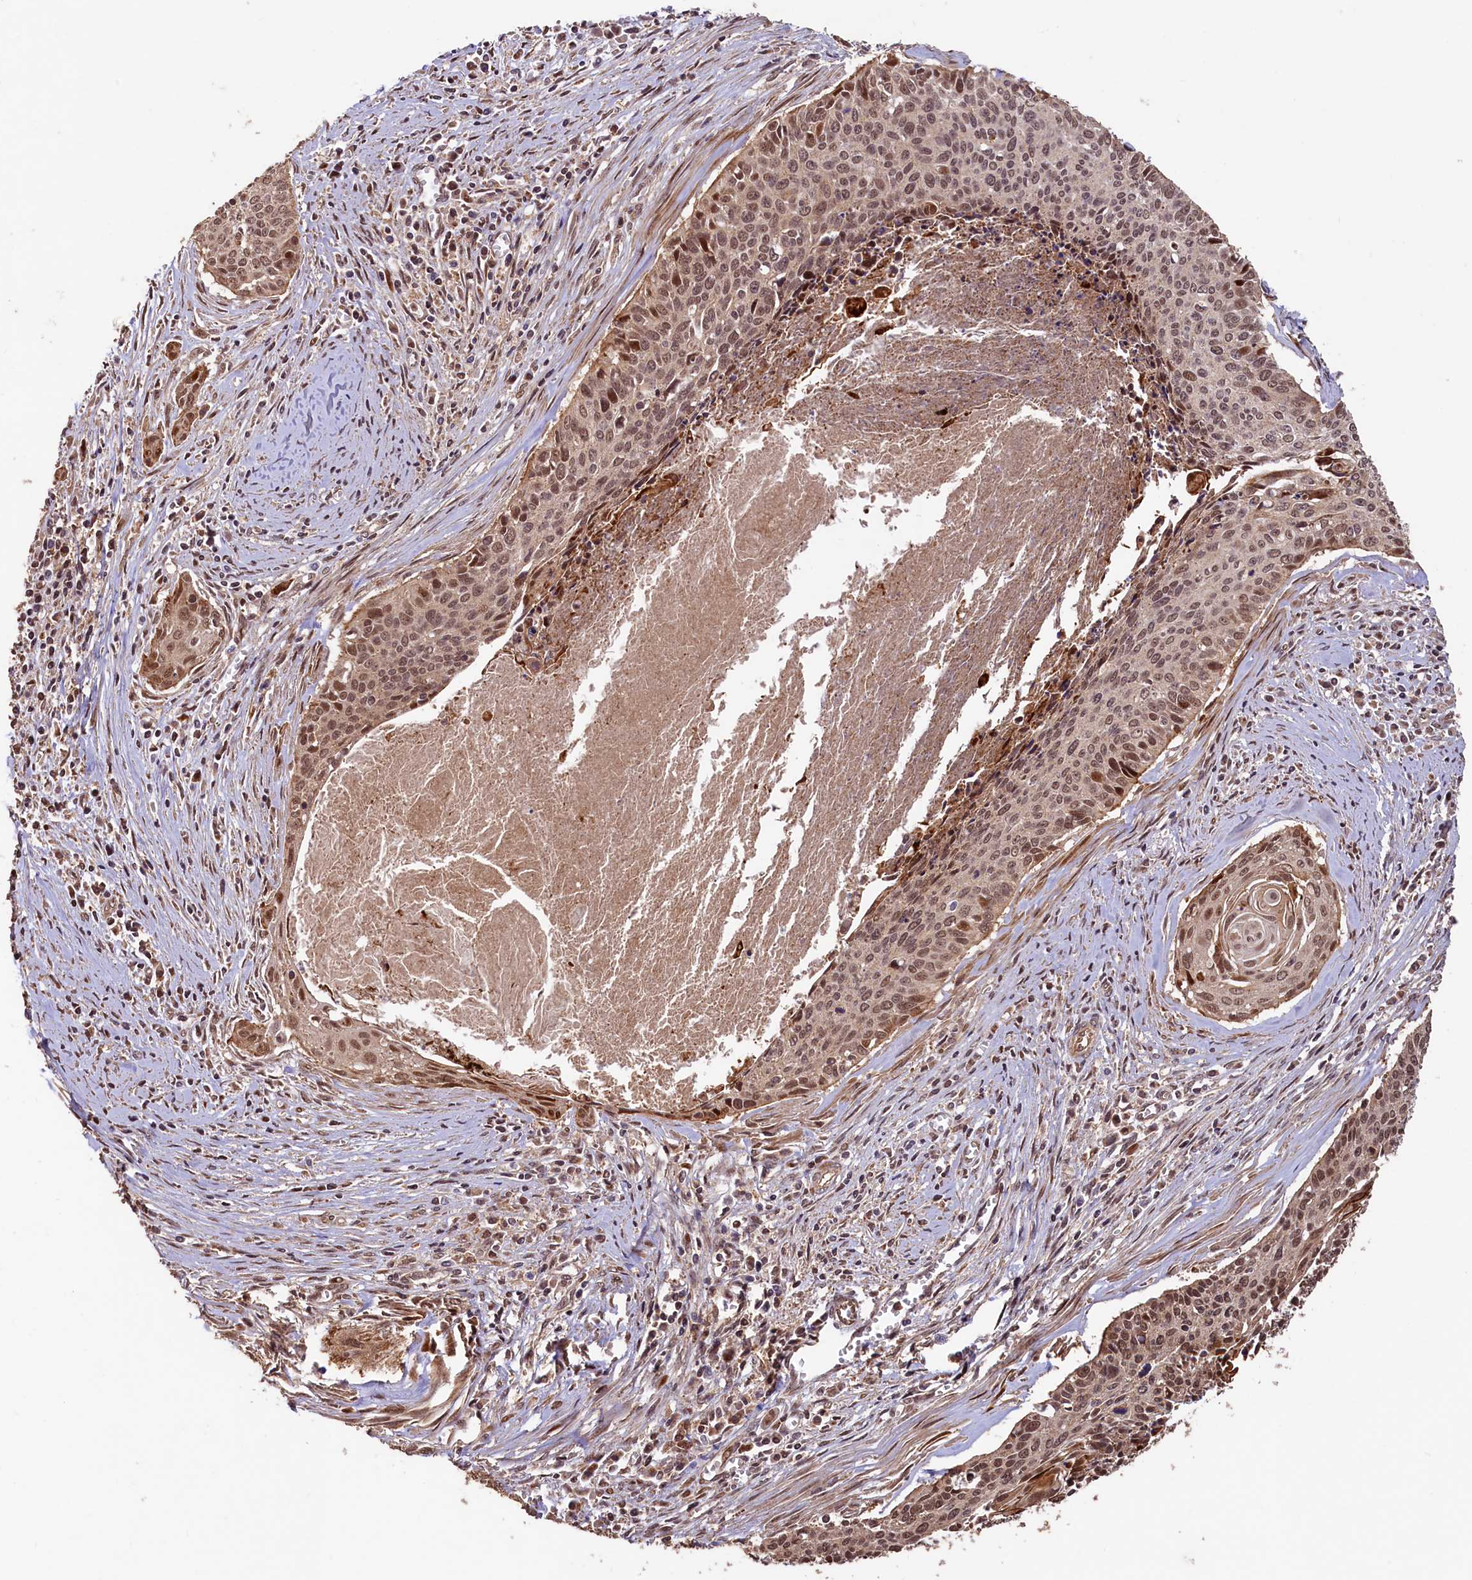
{"staining": {"intensity": "moderate", "quantity": ">75%", "location": "cytoplasmic/membranous,nuclear"}, "tissue": "cervical cancer", "cell_type": "Tumor cells", "image_type": "cancer", "snomed": [{"axis": "morphology", "description": "Squamous cell carcinoma, NOS"}, {"axis": "topography", "description": "Cervix"}], "caption": "Immunohistochemistry (IHC) photomicrograph of neoplastic tissue: cervical cancer stained using immunohistochemistry (IHC) reveals medium levels of moderate protein expression localized specifically in the cytoplasmic/membranous and nuclear of tumor cells, appearing as a cytoplasmic/membranous and nuclear brown color.", "gene": "SHPRH", "patient": {"sex": "female", "age": 55}}